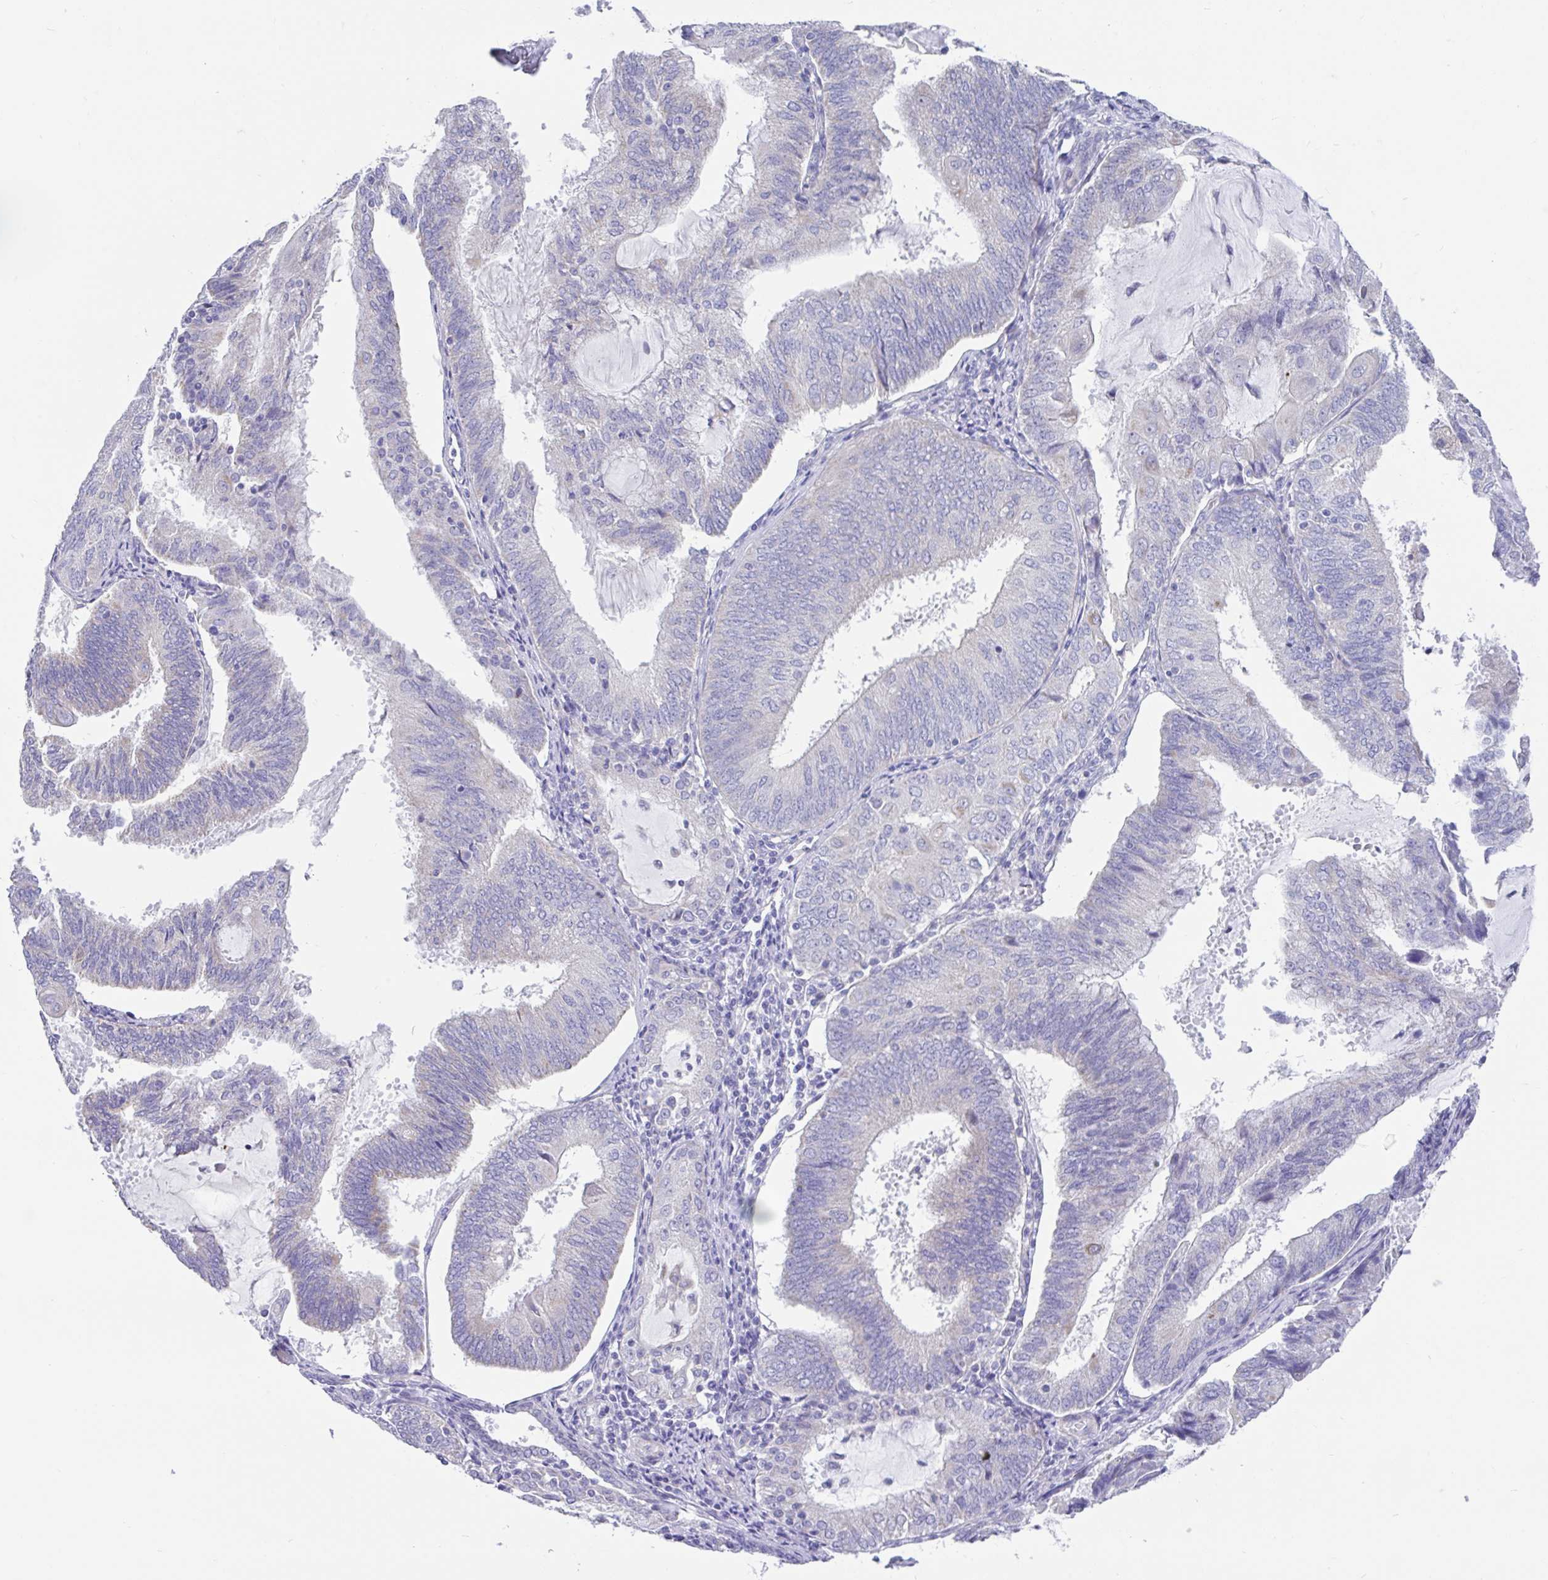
{"staining": {"intensity": "negative", "quantity": "none", "location": "none"}, "tissue": "endometrial cancer", "cell_type": "Tumor cells", "image_type": "cancer", "snomed": [{"axis": "morphology", "description": "Adenocarcinoma, NOS"}, {"axis": "topography", "description": "Endometrium"}], "caption": "IHC histopathology image of human endometrial cancer (adenocarcinoma) stained for a protein (brown), which shows no expression in tumor cells. (DAB (3,3'-diaminobenzidine) immunohistochemistry, high magnification).", "gene": "CCSAP", "patient": {"sex": "female", "age": 81}}